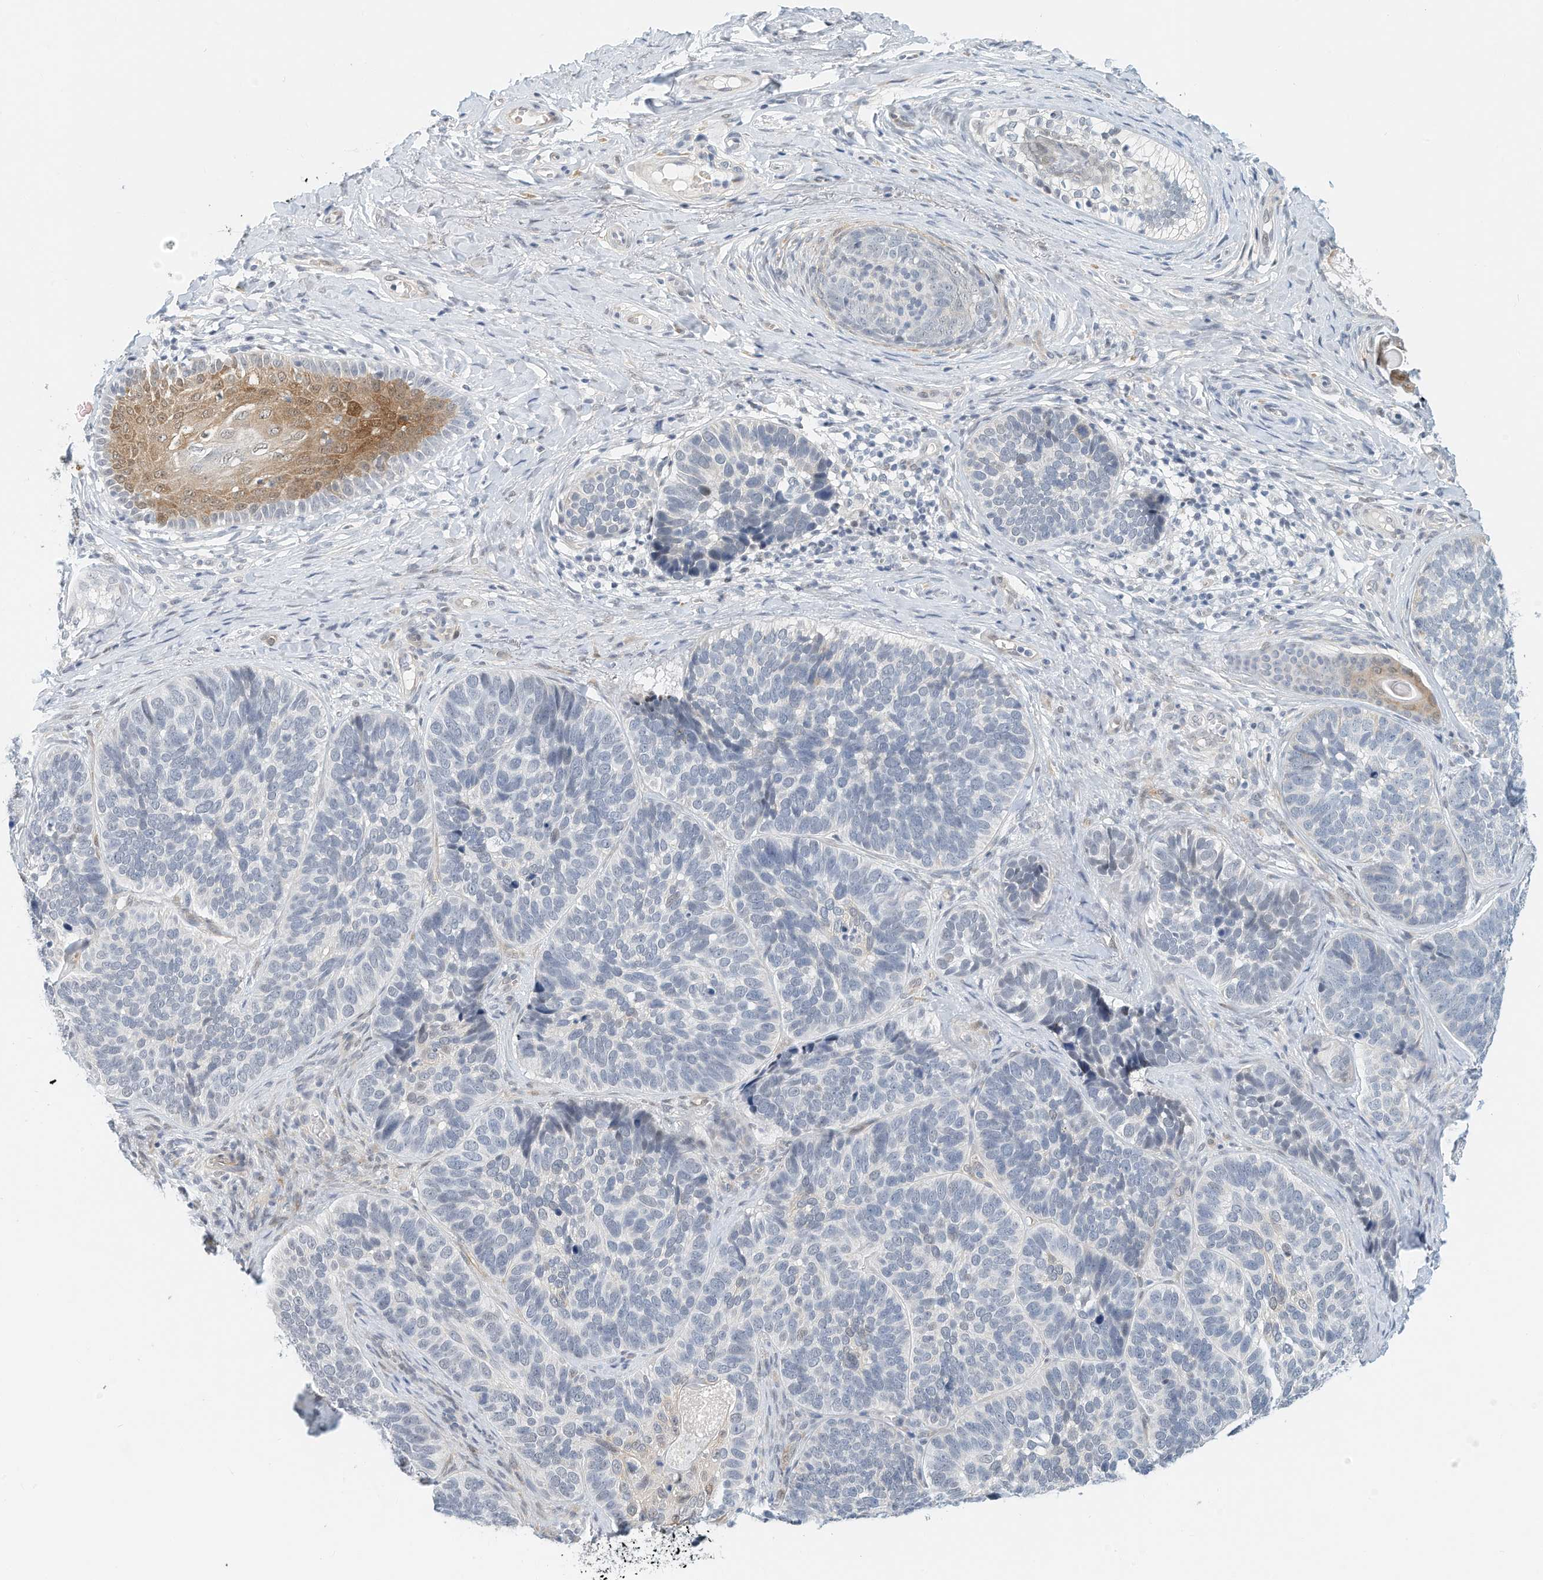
{"staining": {"intensity": "negative", "quantity": "none", "location": "none"}, "tissue": "skin cancer", "cell_type": "Tumor cells", "image_type": "cancer", "snomed": [{"axis": "morphology", "description": "Basal cell carcinoma"}, {"axis": "topography", "description": "Skin"}], "caption": "Histopathology image shows no protein expression in tumor cells of basal cell carcinoma (skin) tissue.", "gene": "ARHGAP28", "patient": {"sex": "male", "age": 62}}